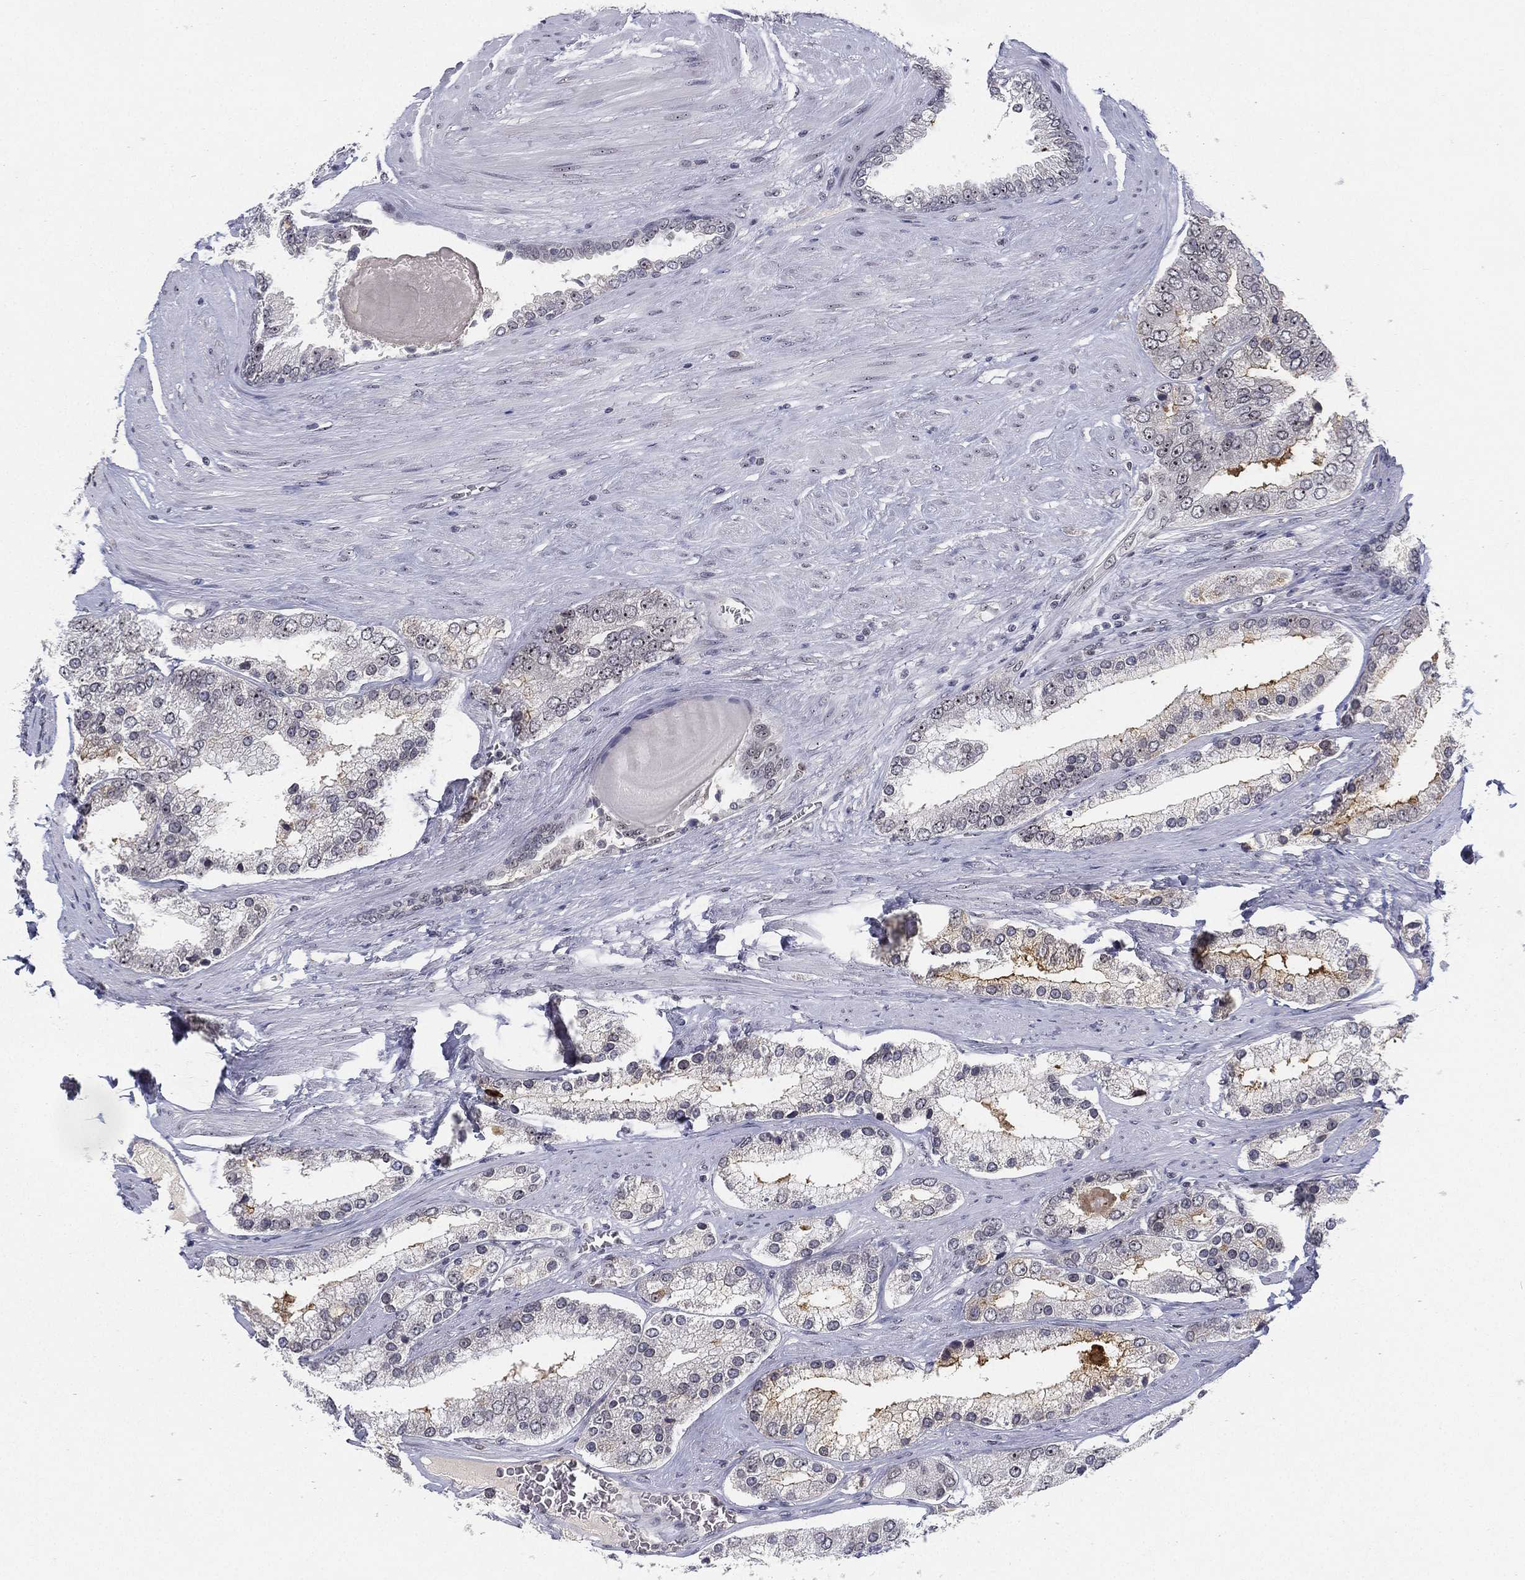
{"staining": {"intensity": "negative", "quantity": "none", "location": "none"}, "tissue": "prostate cancer", "cell_type": "Tumor cells", "image_type": "cancer", "snomed": [{"axis": "morphology", "description": "Adenocarcinoma, Low grade"}, {"axis": "topography", "description": "Prostate"}], "caption": "IHC photomicrograph of prostate cancer stained for a protein (brown), which shows no positivity in tumor cells.", "gene": "MS4A8", "patient": {"sex": "male", "age": 69}}